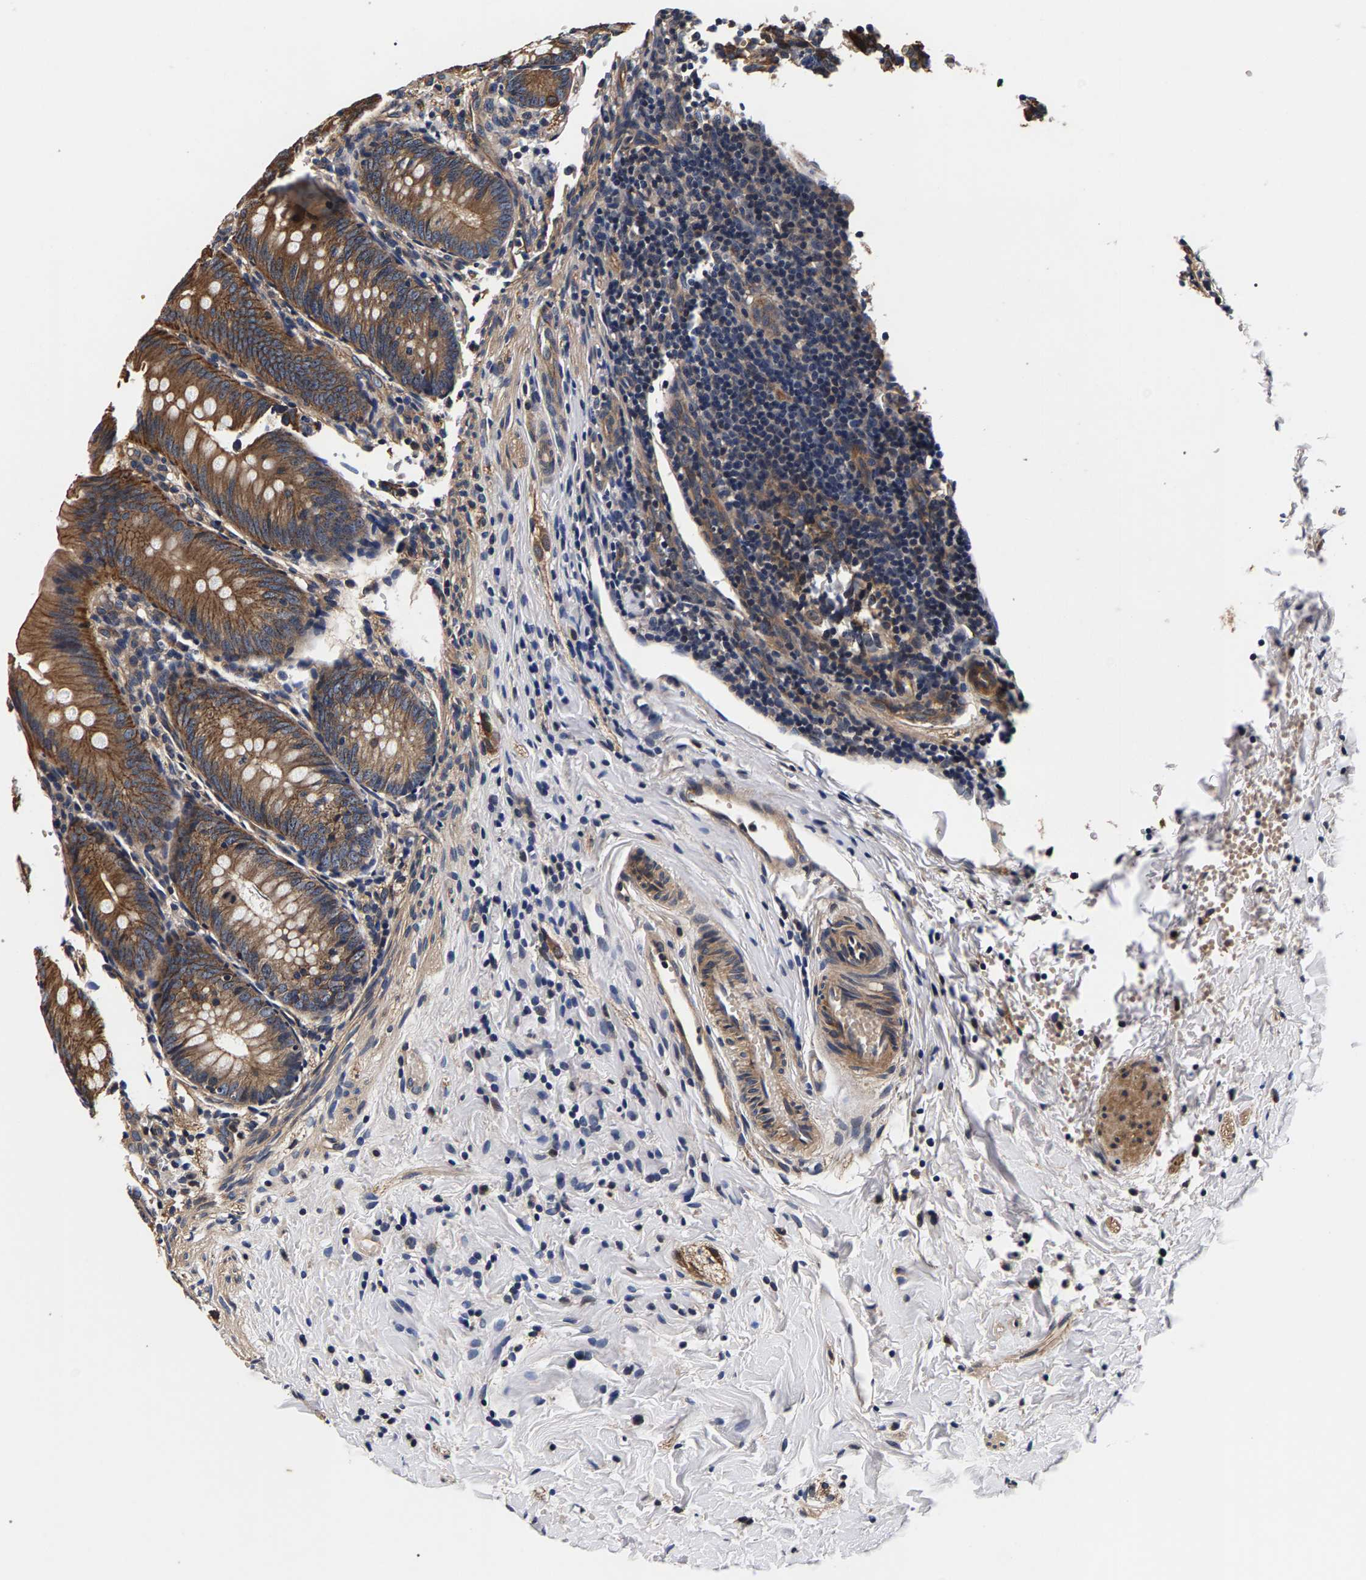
{"staining": {"intensity": "moderate", "quantity": ">75%", "location": "cytoplasmic/membranous"}, "tissue": "appendix", "cell_type": "Glandular cells", "image_type": "normal", "snomed": [{"axis": "morphology", "description": "Normal tissue, NOS"}, {"axis": "topography", "description": "Appendix"}], "caption": "High-magnification brightfield microscopy of normal appendix stained with DAB (brown) and counterstained with hematoxylin (blue). glandular cells exhibit moderate cytoplasmic/membranous expression is seen in about>75% of cells. The staining was performed using DAB to visualize the protein expression in brown, while the nuclei were stained in blue with hematoxylin (Magnification: 20x).", "gene": "MARCHF7", "patient": {"sex": "male", "age": 1}}